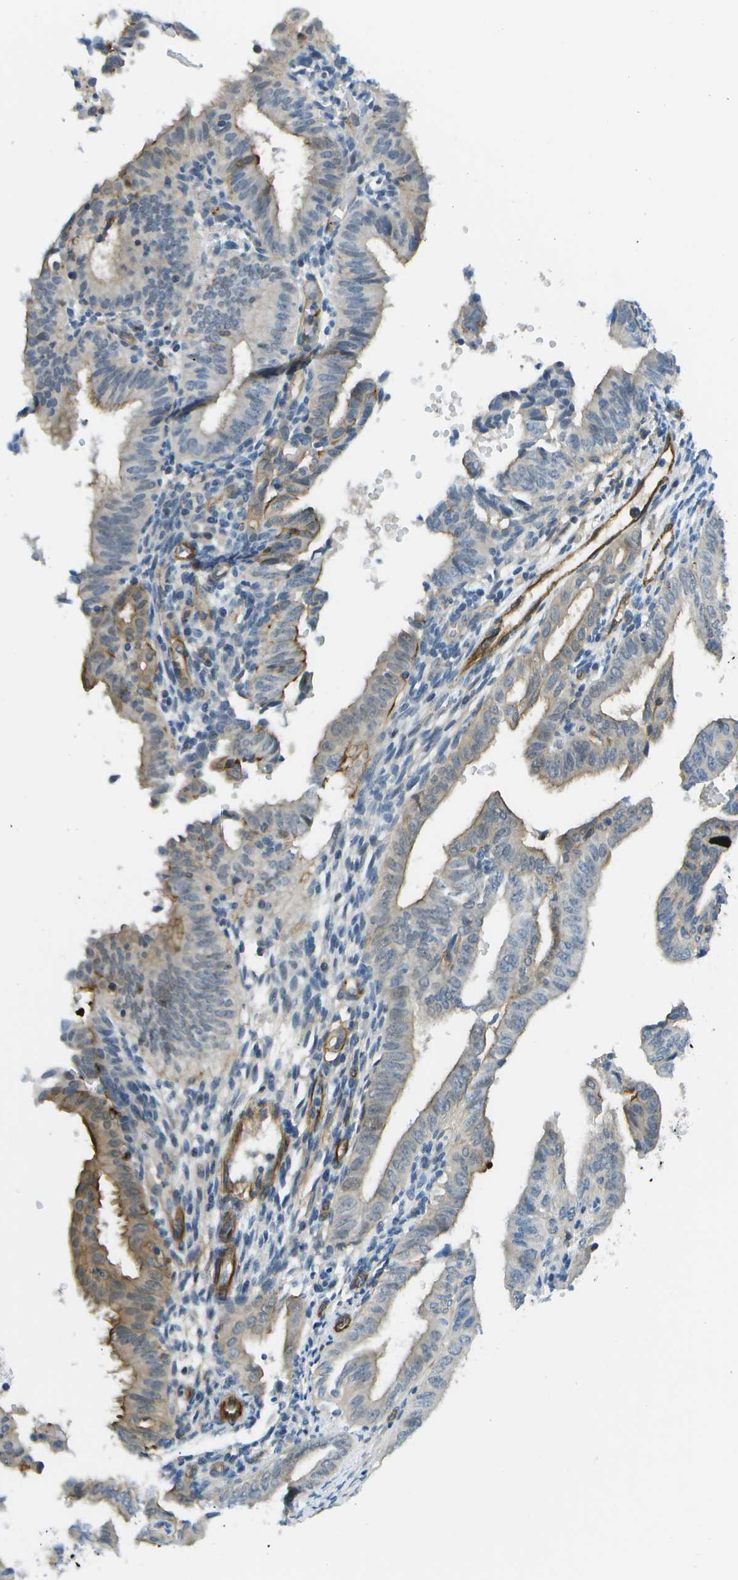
{"staining": {"intensity": "weak", "quantity": "<25%", "location": "cytoplasmic/membranous"}, "tissue": "endometrial cancer", "cell_type": "Tumor cells", "image_type": "cancer", "snomed": [{"axis": "morphology", "description": "Adenocarcinoma, NOS"}, {"axis": "topography", "description": "Endometrium"}], "caption": "There is no significant staining in tumor cells of endometrial cancer.", "gene": "KIAA0040", "patient": {"sex": "female", "age": 58}}